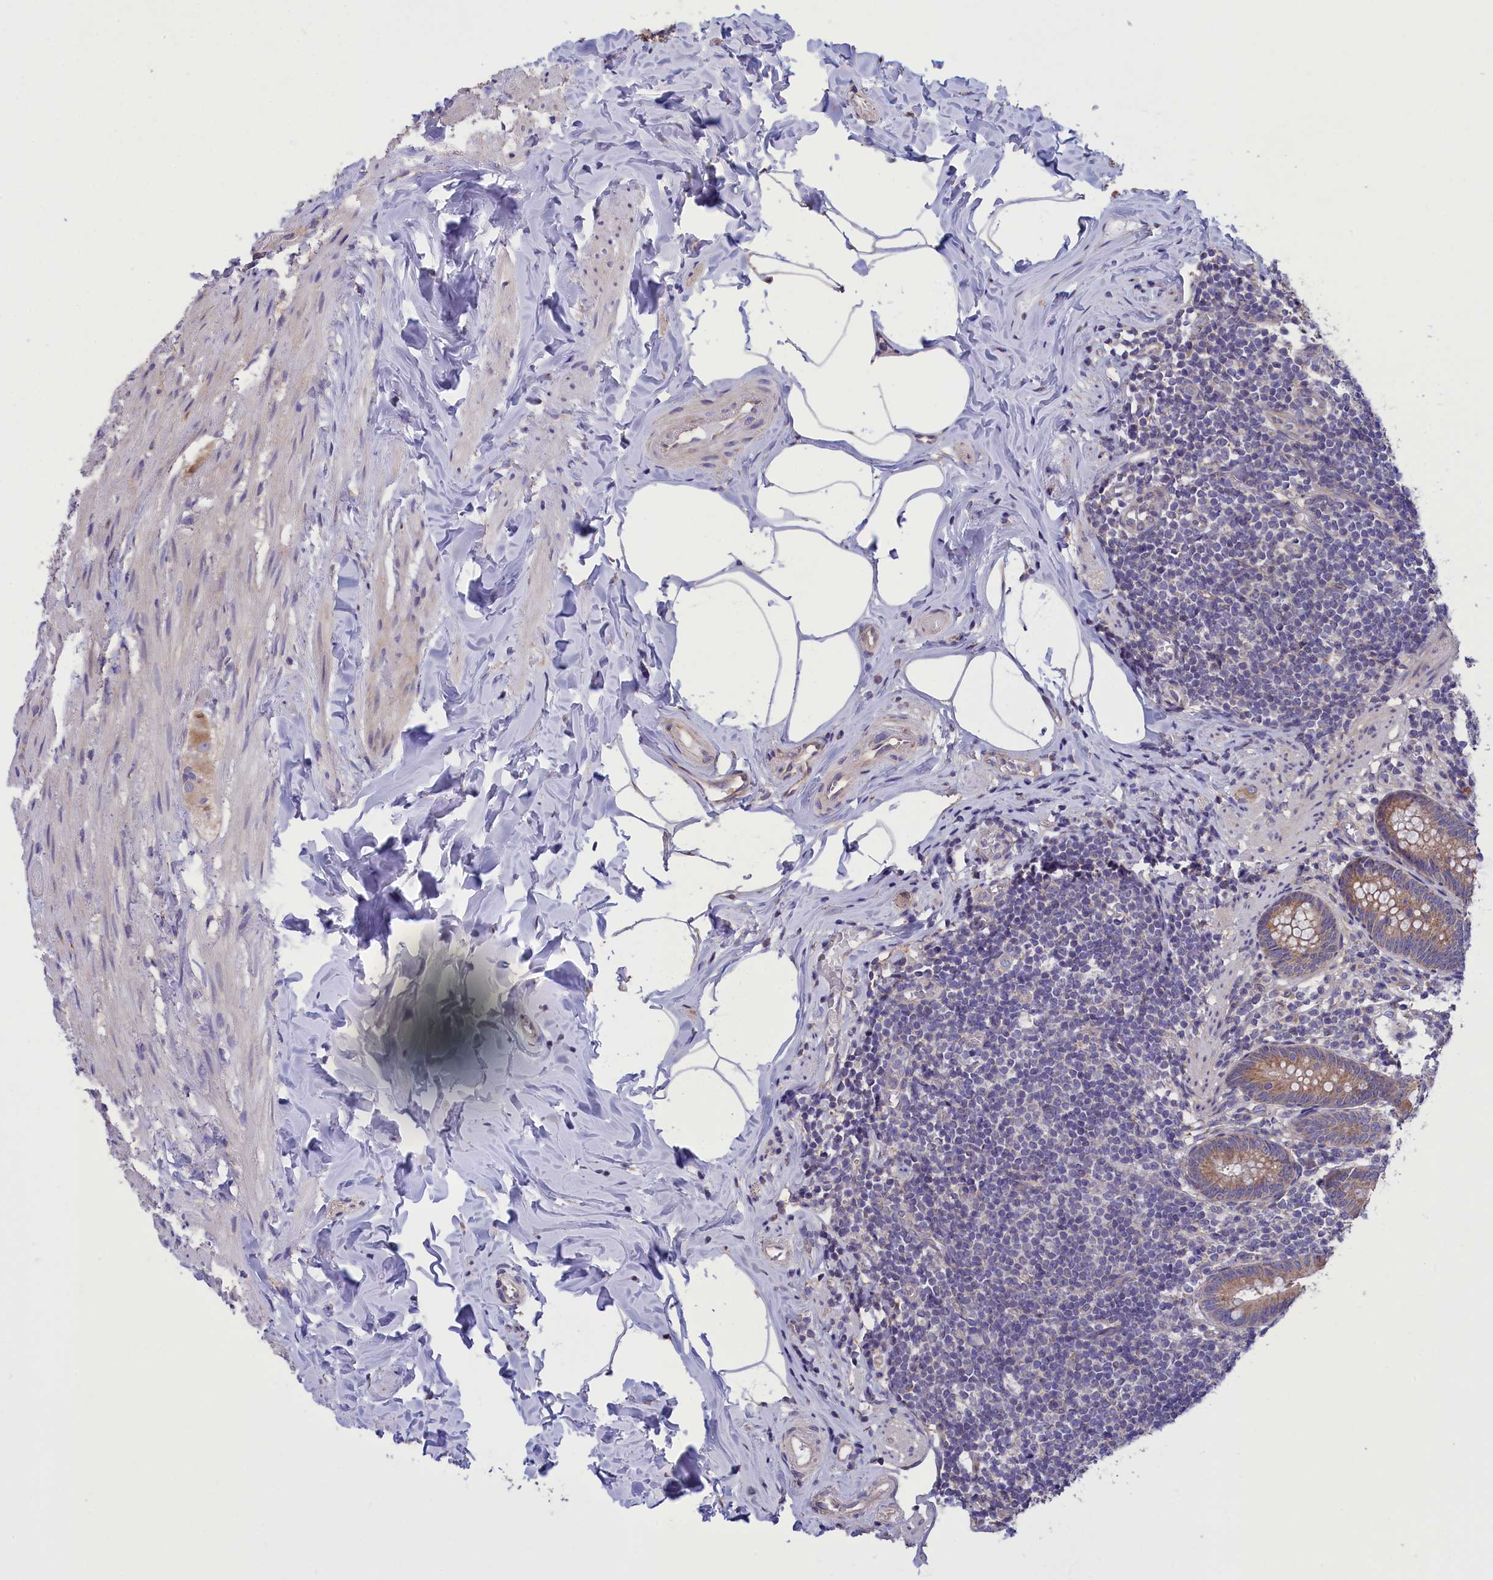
{"staining": {"intensity": "moderate", "quantity": ">75%", "location": "cytoplasmic/membranous"}, "tissue": "appendix", "cell_type": "Glandular cells", "image_type": "normal", "snomed": [{"axis": "morphology", "description": "Normal tissue, NOS"}, {"axis": "topography", "description": "Appendix"}], "caption": "Approximately >75% of glandular cells in benign human appendix demonstrate moderate cytoplasmic/membranous protein staining as visualized by brown immunohistochemical staining.", "gene": "CYP2U1", "patient": {"sex": "male", "age": 55}}